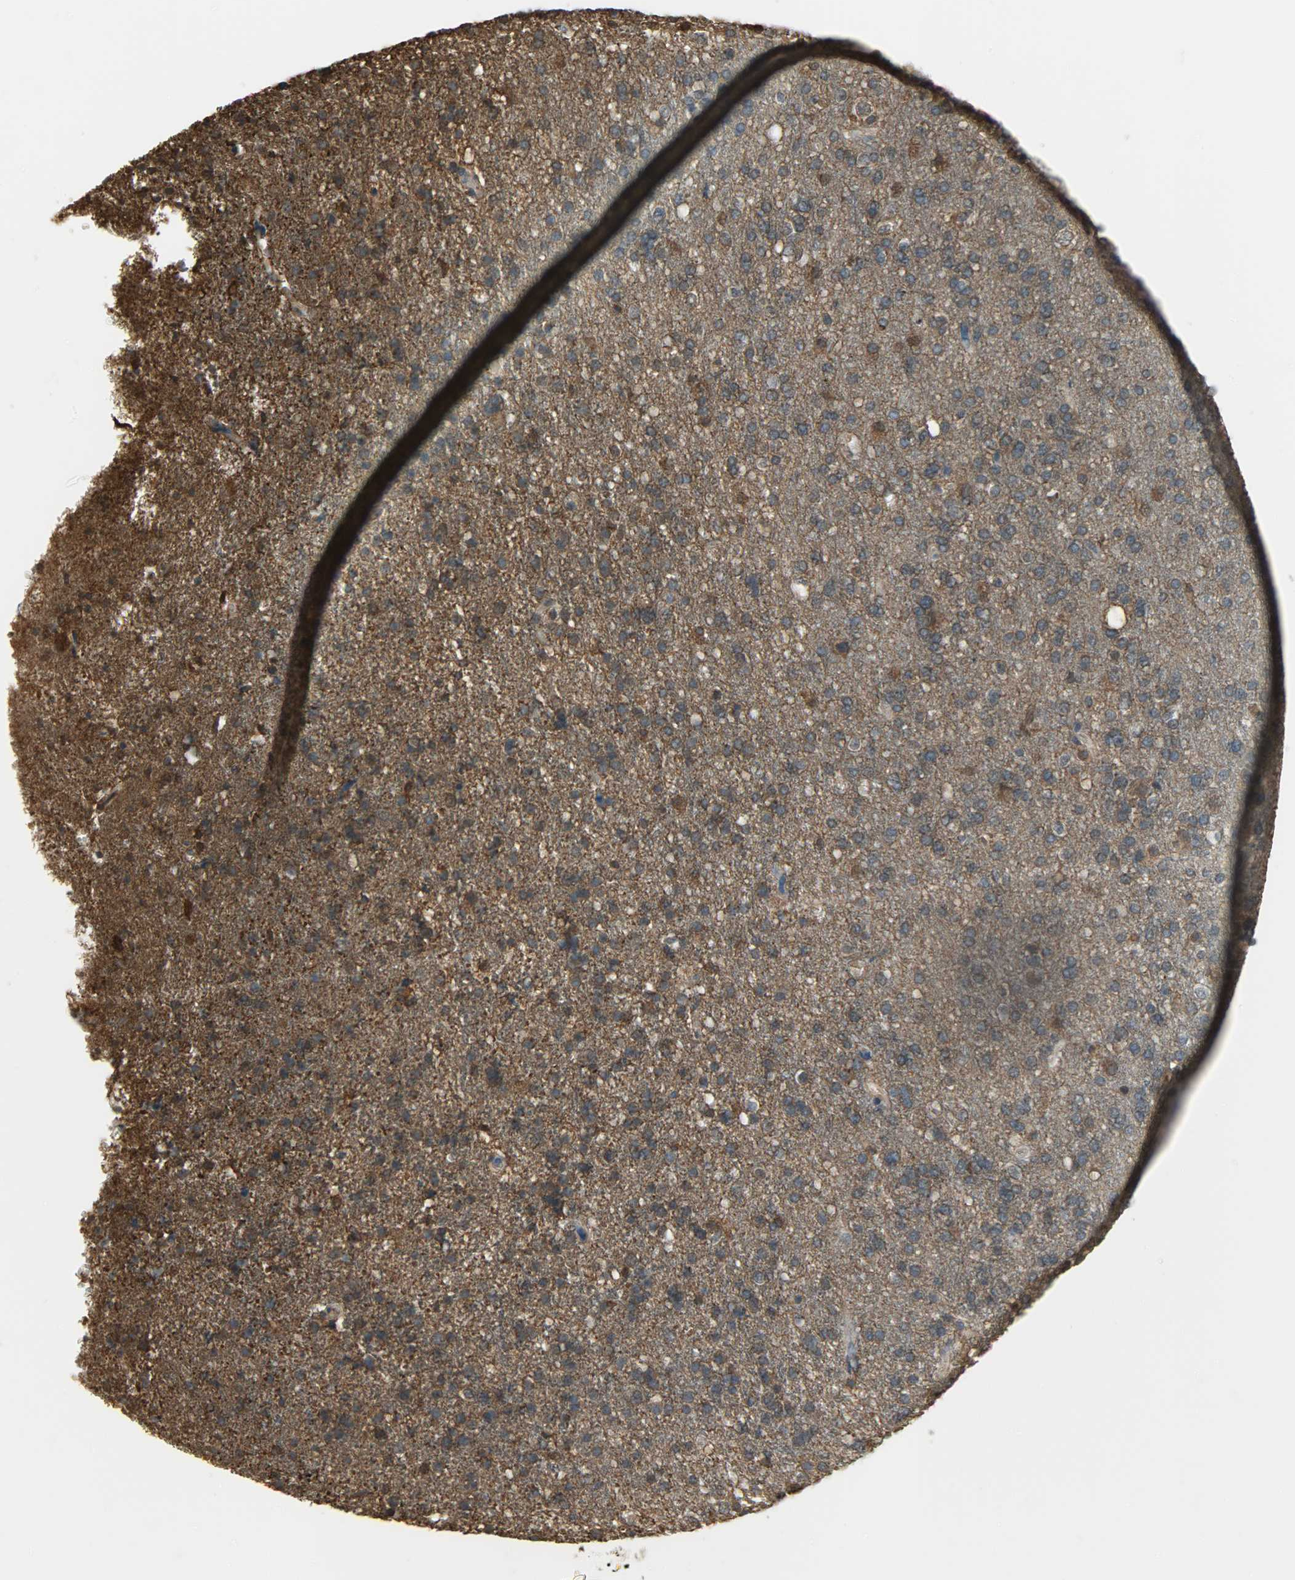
{"staining": {"intensity": "strong", "quantity": ">75%", "location": "cytoplasmic/membranous"}, "tissue": "glioma", "cell_type": "Tumor cells", "image_type": "cancer", "snomed": [{"axis": "morphology", "description": "Glioma, malignant, High grade"}, {"axis": "topography", "description": "Brain"}], "caption": "An image of glioma stained for a protein shows strong cytoplasmic/membranous brown staining in tumor cells.", "gene": "LDHB", "patient": {"sex": "male", "age": 33}}